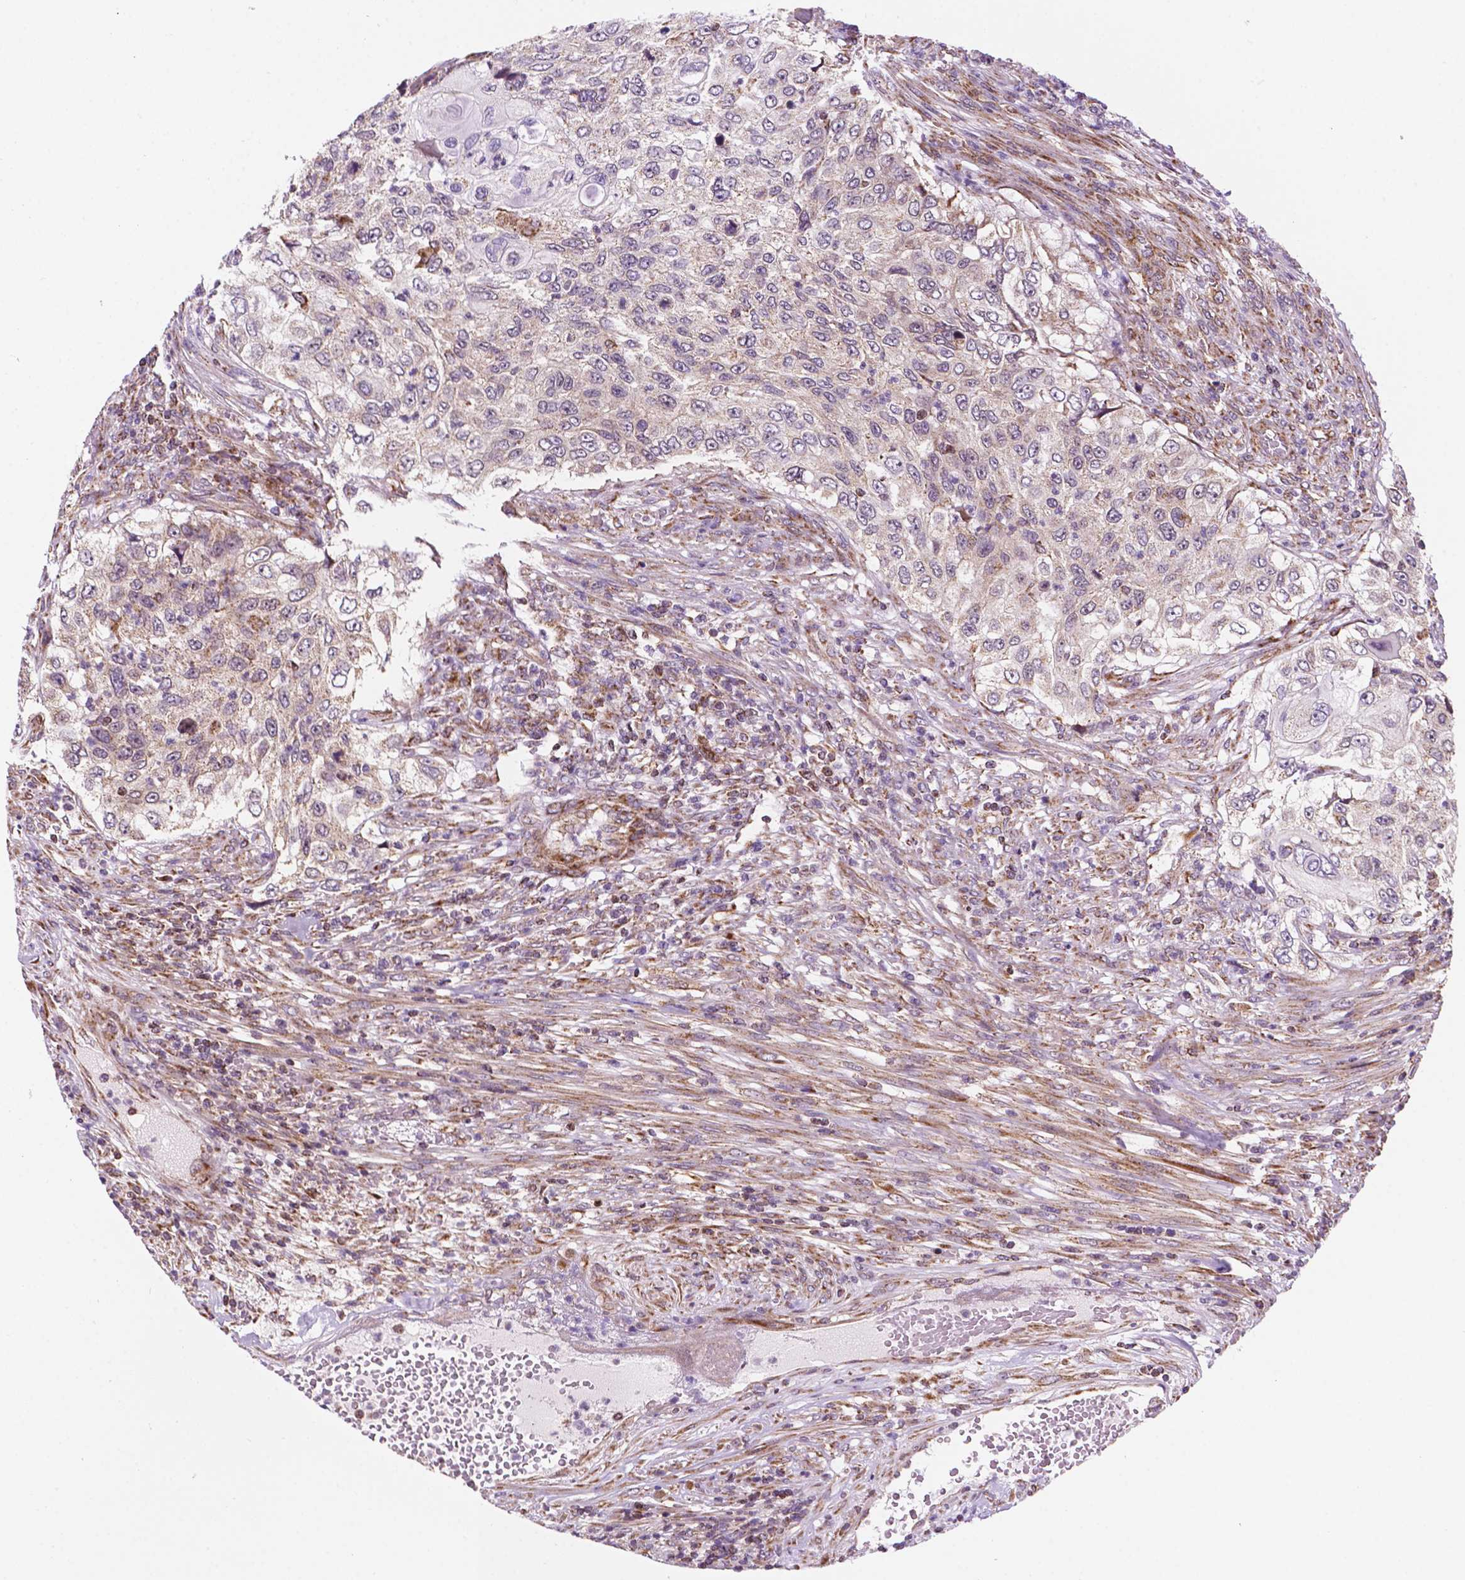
{"staining": {"intensity": "weak", "quantity": "25%-75%", "location": "cytoplasmic/membranous"}, "tissue": "urothelial cancer", "cell_type": "Tumor cells", "image_type": "cancer", "snomed": [{"axis": "morphology", "description": "Urothelial carcinoma, High grade"}, {"axis": "topography", "description": "Urinary bladder"}], "caption": "Urothelial cancer stained for a protein reveals weak cytoplasmic/membranous positivity in tumor cells.", "gene": "GEMIN4", "patient": {"sex": "female", "age": 60}}